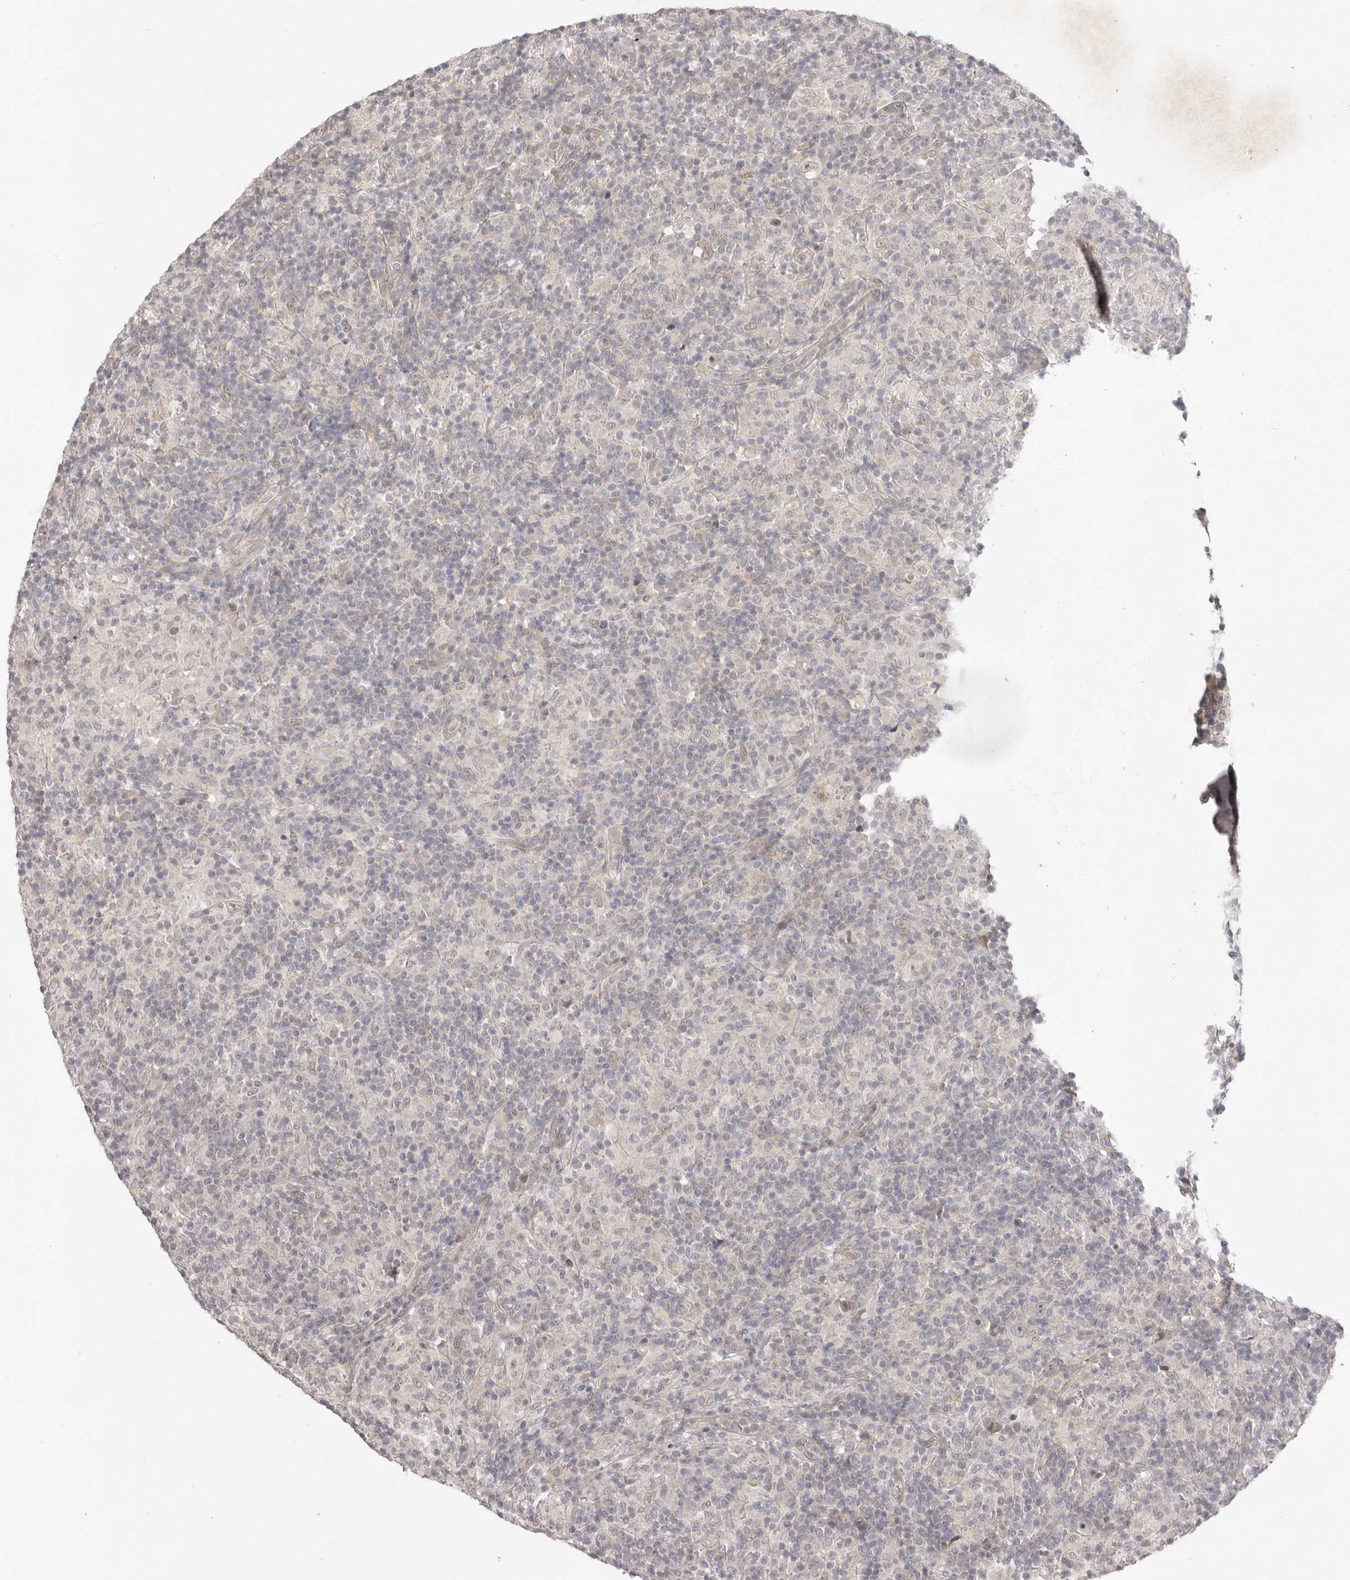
{"staining": {"intensity": "negative", "quantity": "none", "location": "none"}, "tissue": "lymphoma", "cell_type": "Tumor cells", "image_type": "cancer", "snomed": [{"axis": "morphology", "description": "Hodgkin's disease, NOS"}, {"axis": "topography", "description": "Lymph node"}], "caption": "DAB immunohistochemical staining of Hodgkin's disease reveals no significant expression in tumor cells.", "gene": "NSUN4", "patient": {"sex": "male", "age": 70}}